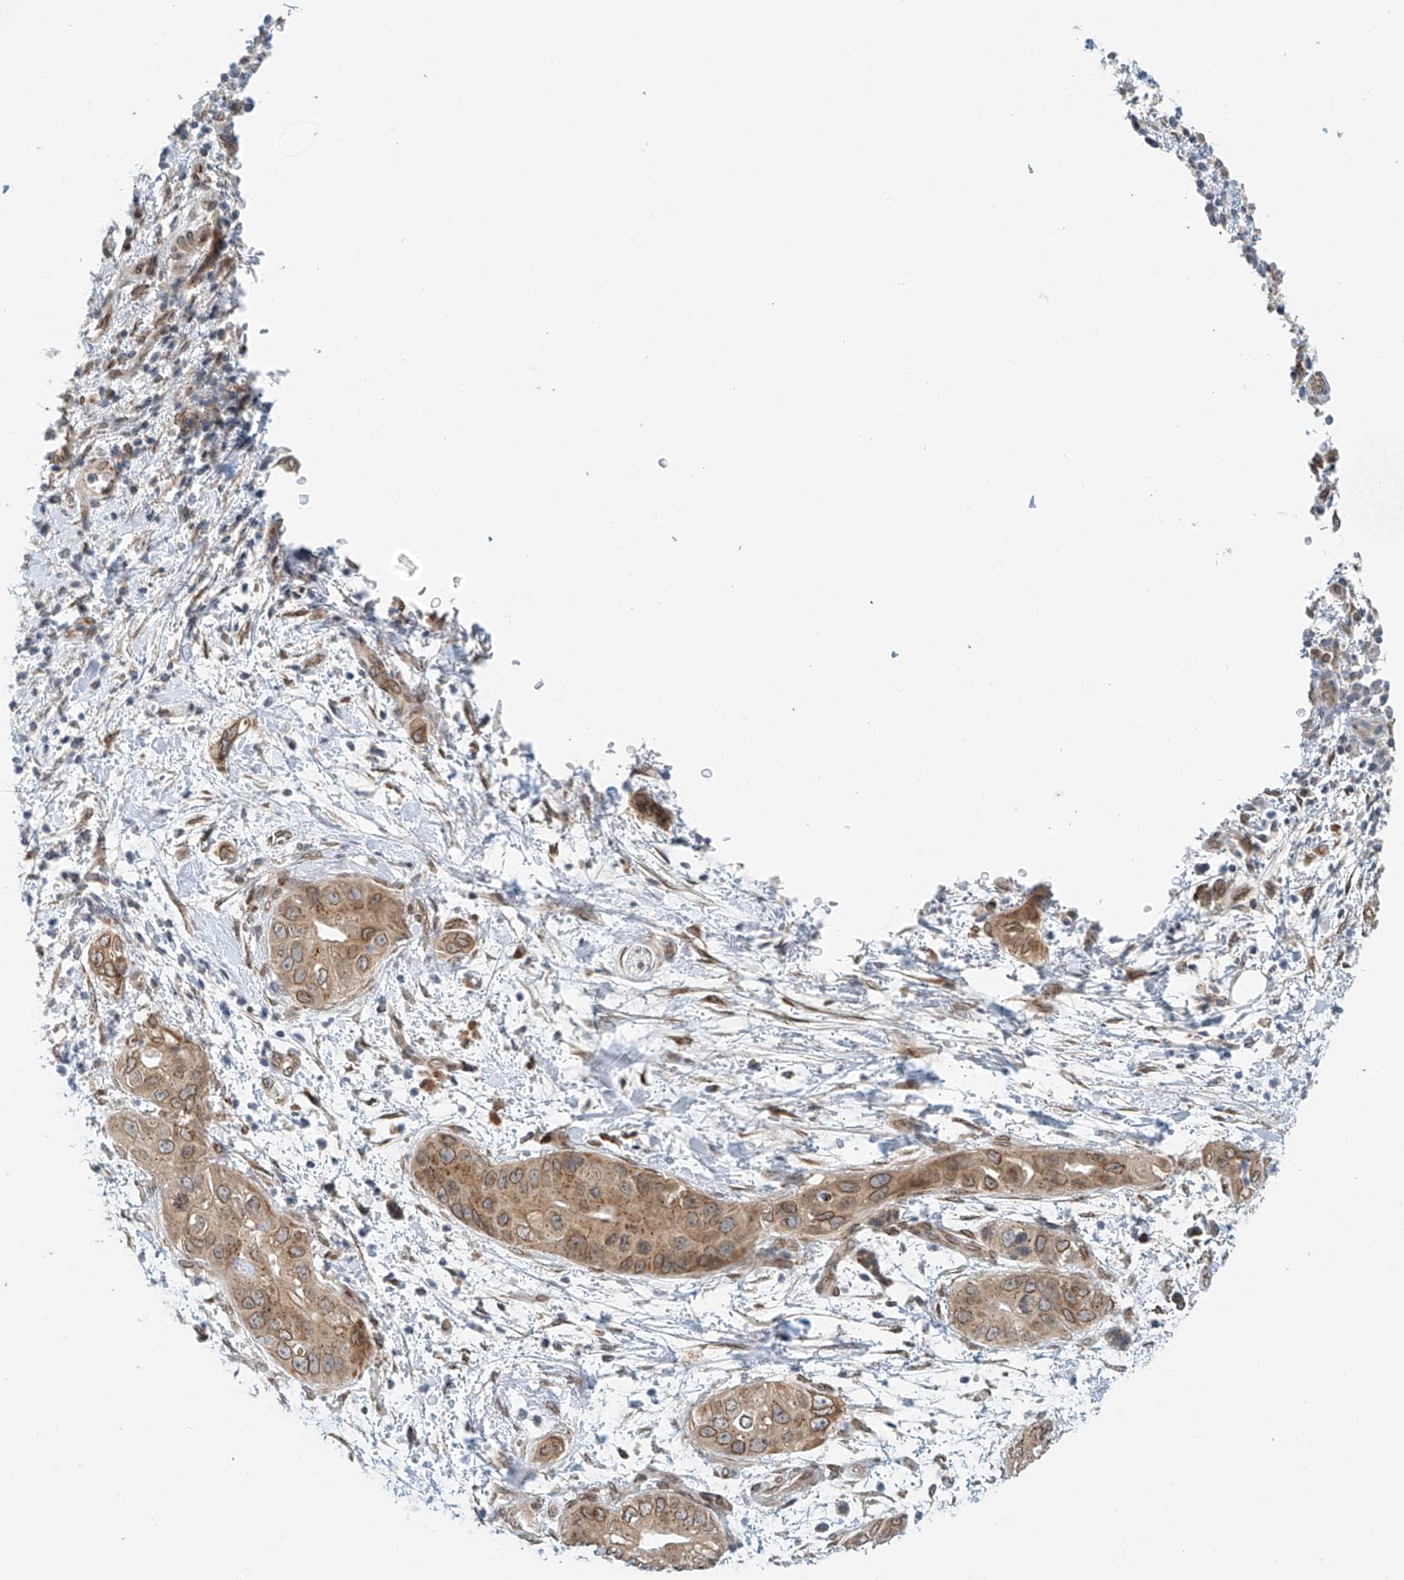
{"staining": {"intensity": "weak", "quantity": ">75%", "location": "cytoplasmic/membranous"}, "tissue": "pancreatic cancer", "cell_type": "Tumor cells", "image_type": "cancer", "snomed": [{"axis": "morphology", "description": "Adenocarcinoma, NOS"}, {"axis": "topography", "description": "Pancreas"}], "caption": "A histopathology image of human pancreatic cancer (adenocarcinoma) stained for a protein demonstrates weak cytoplasmic/membranous brown staining in tumor cells. Nuclei are stained in blue.", "gene": "STARD9", "patient": {"sex": "female", "age": 78}}